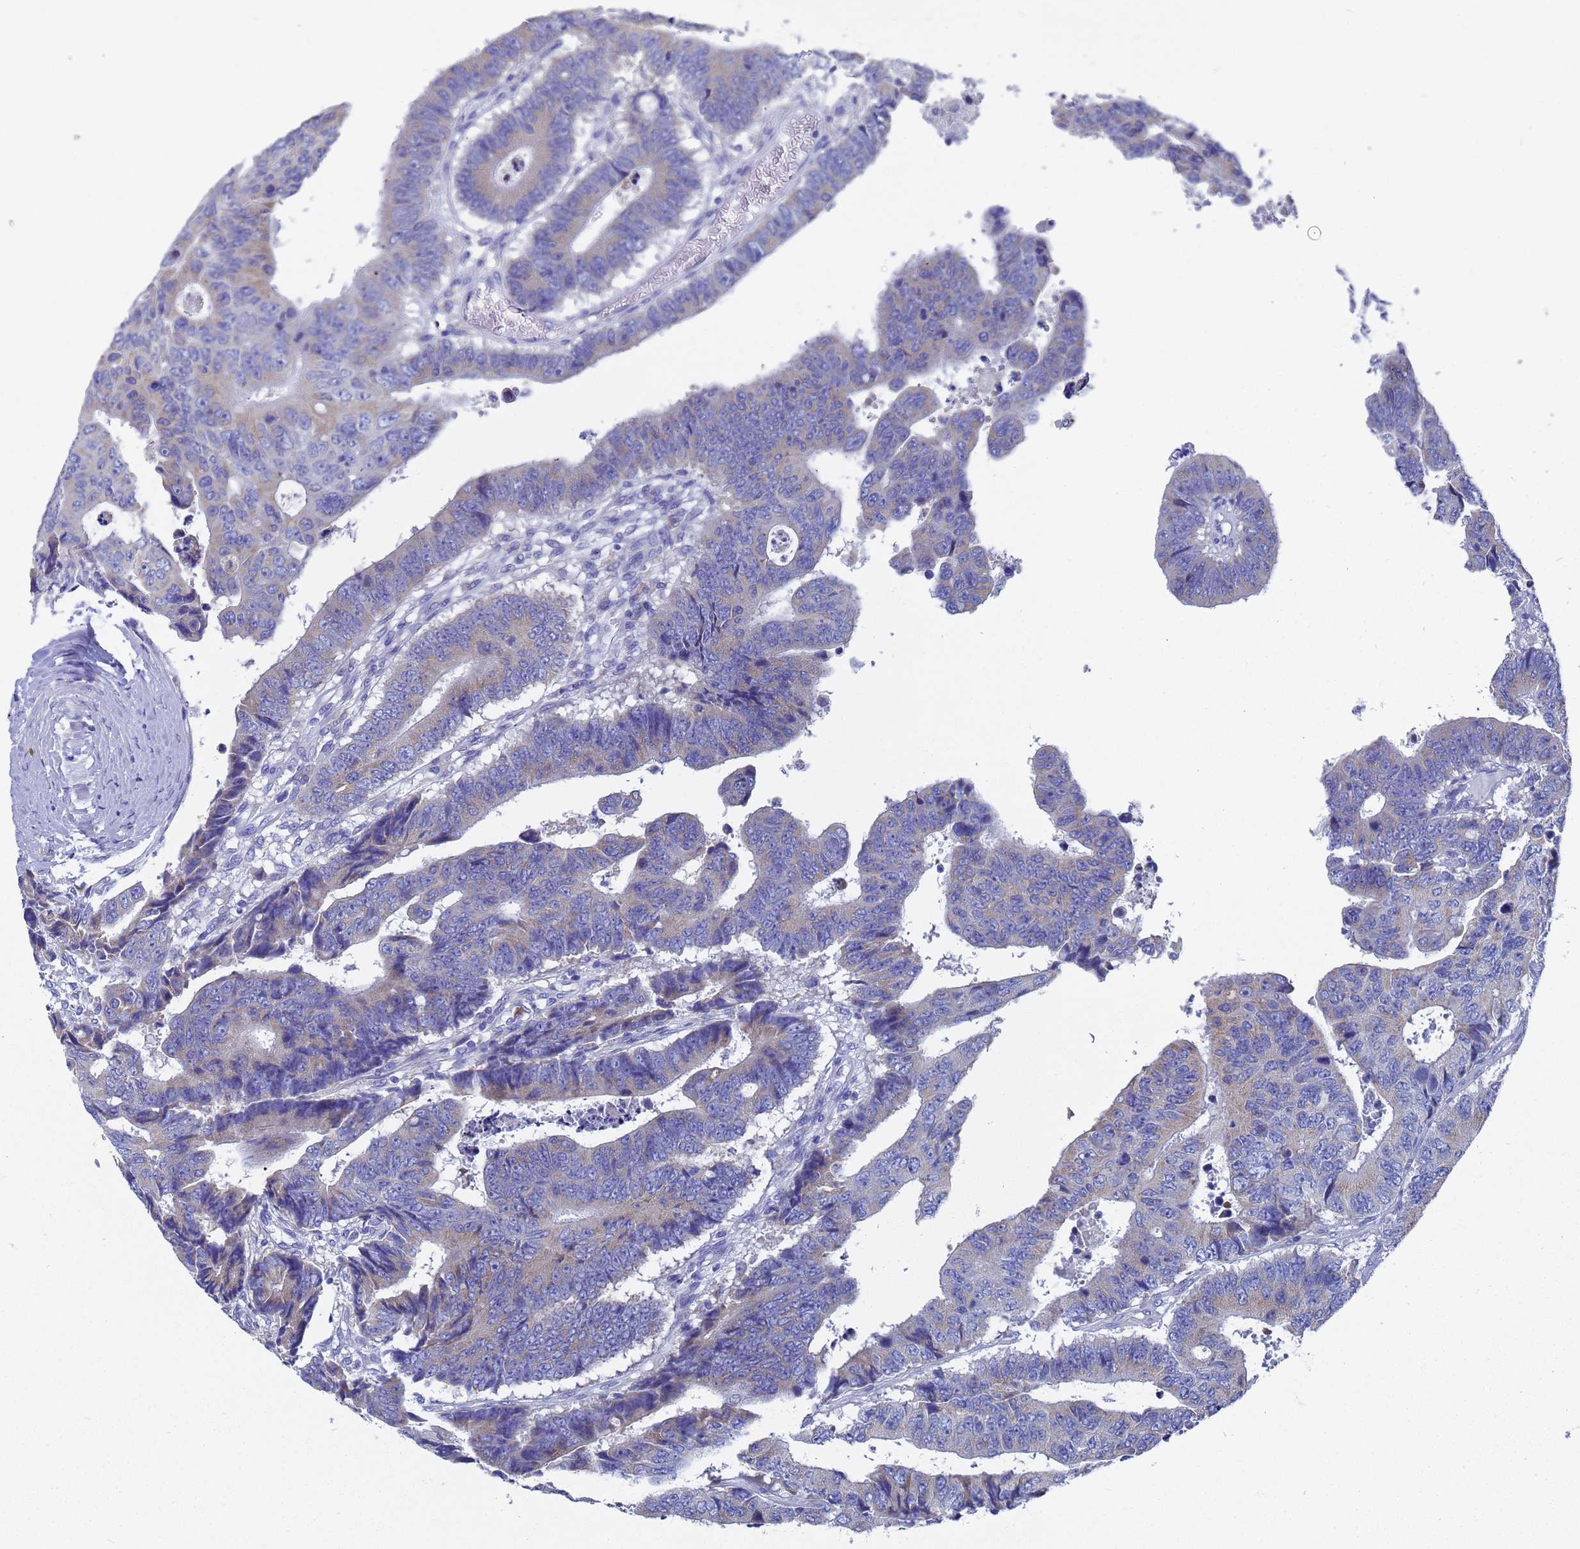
{"staining": {"intensity": "weak", "quantity": "25%-75%", "location": "cytoplasmic/membranous"}, "tissue": "colorectal cancer", "cell_type": "Tumor cells", "image_type": "cancer", "snomed": [{"axis": "morphology", "description": "Adenocarcinoma, NOS"}, {"axis": "topography", "description": "Rectum"}], "caption": "IHC staining of adenocarcinoma (colorectal), which displays low levels of weak cytoplasmic/membranous staining in approximately 25%-75% of tumor cells indicating weak cytoplasmic/membranous protein expression. The staining was performed using DAB (3,3'-diaminobenzidine) (brown) for protein detection and nuclei were counterstained in hematoxylin (blue).", "gene": "TM4SF4", "patient": {"sex": "male", "age": 84}}